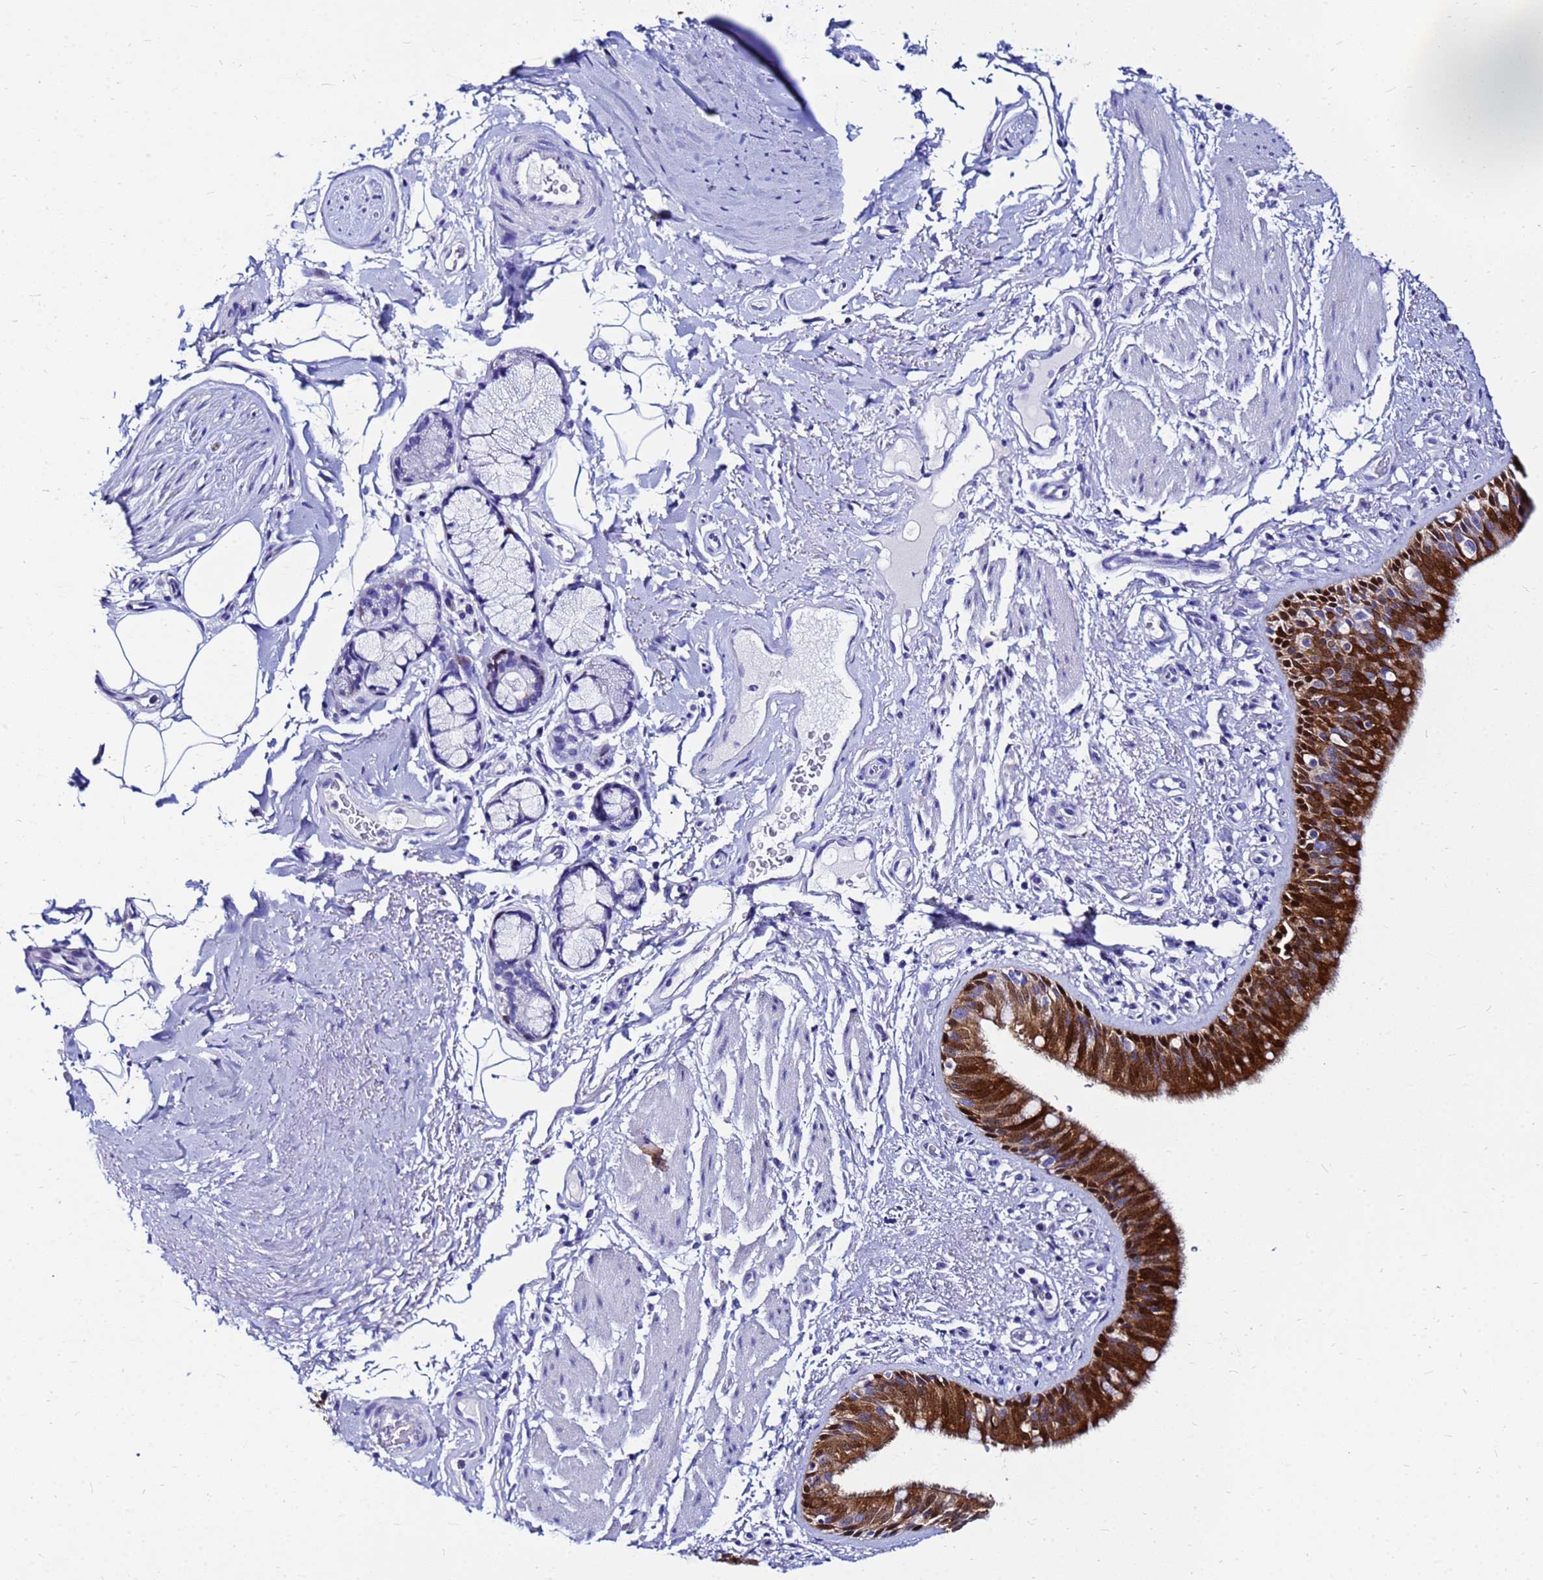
{"staining": {"intensity": "strong", "quantity": ">75%", "location": "cytoplasmic/membranous"}, "tissue": "bronchus", "cell_type": "Respiratory epithelial cells", "image_type": "normal", "snomed": [{"axis": "morphology", "description": "Normal tissue, NOS"}, {"axis": "morphology", "description": "Neoplasm, uncertain whether benign or malignant"}, {"axis": "topography", "description": "Bronchus"}, {"axis": "topography", "description": "Lung"}], "caption": "About >75% of respiratory epithelial cells in benign human bronchus reveal strong cytoplasmic/membranous protein staining as visualized by brown immunohistochemical staining.", "gene": "PPP1R14C", "patient": {"sex": "male", "age": 55}}